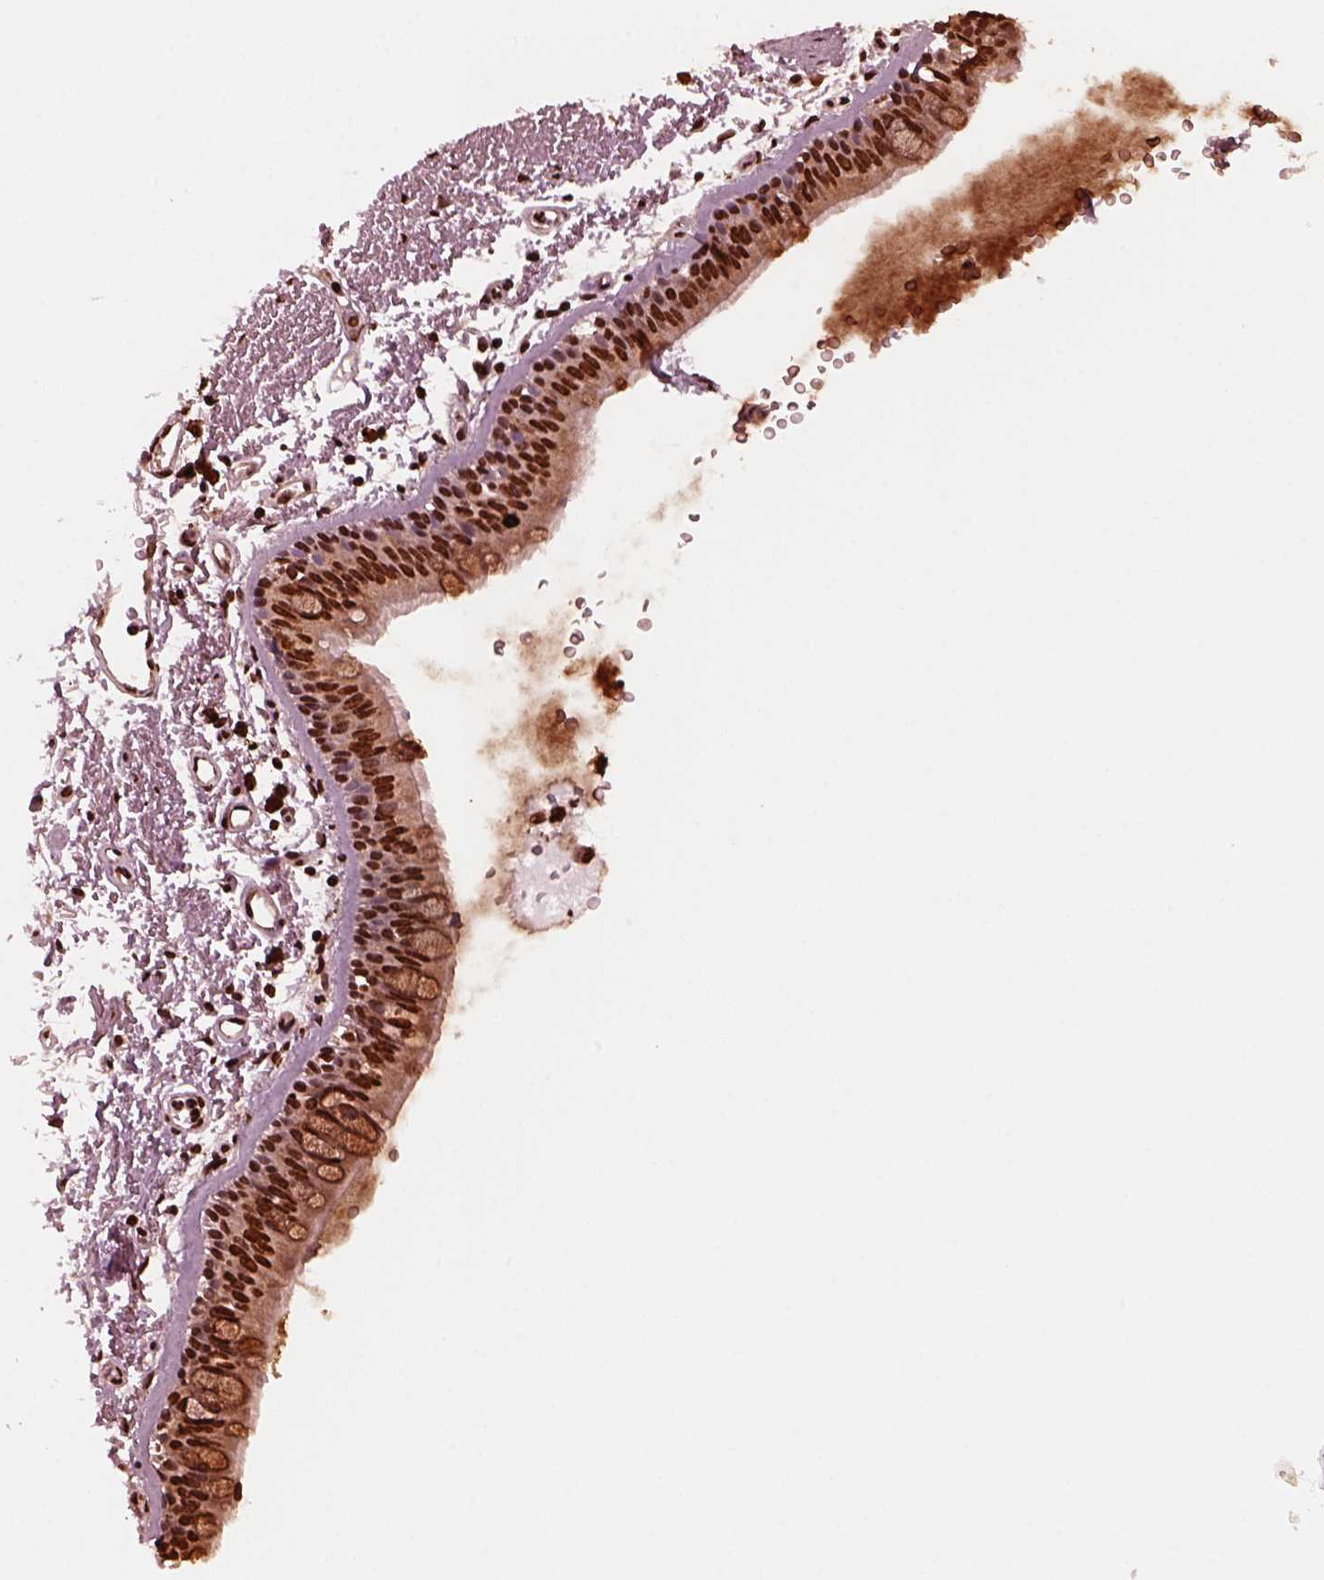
{"staining": {"intensity": "strong", "quantity": ">75%", "location": "nuclear"}, "tissue": "bronchus", "cell_type": "Respiratory epithelial cells", "image_type": "normal", "snomed": [{"axis": "morphology", "description": "Normal tissue, NOS"}, {"axis": "topography", "description": "Lymph node"}, {"axis": "topography", "description": "Bronchus"}], "caption": "Protein staining shows strong nuclear staining in about >75% of respiratory epithelial cells in normal bronchus. Nuclei are stained in blue.", "gene": "NSD1", "patient": {"sex": "female", "age": 70}}